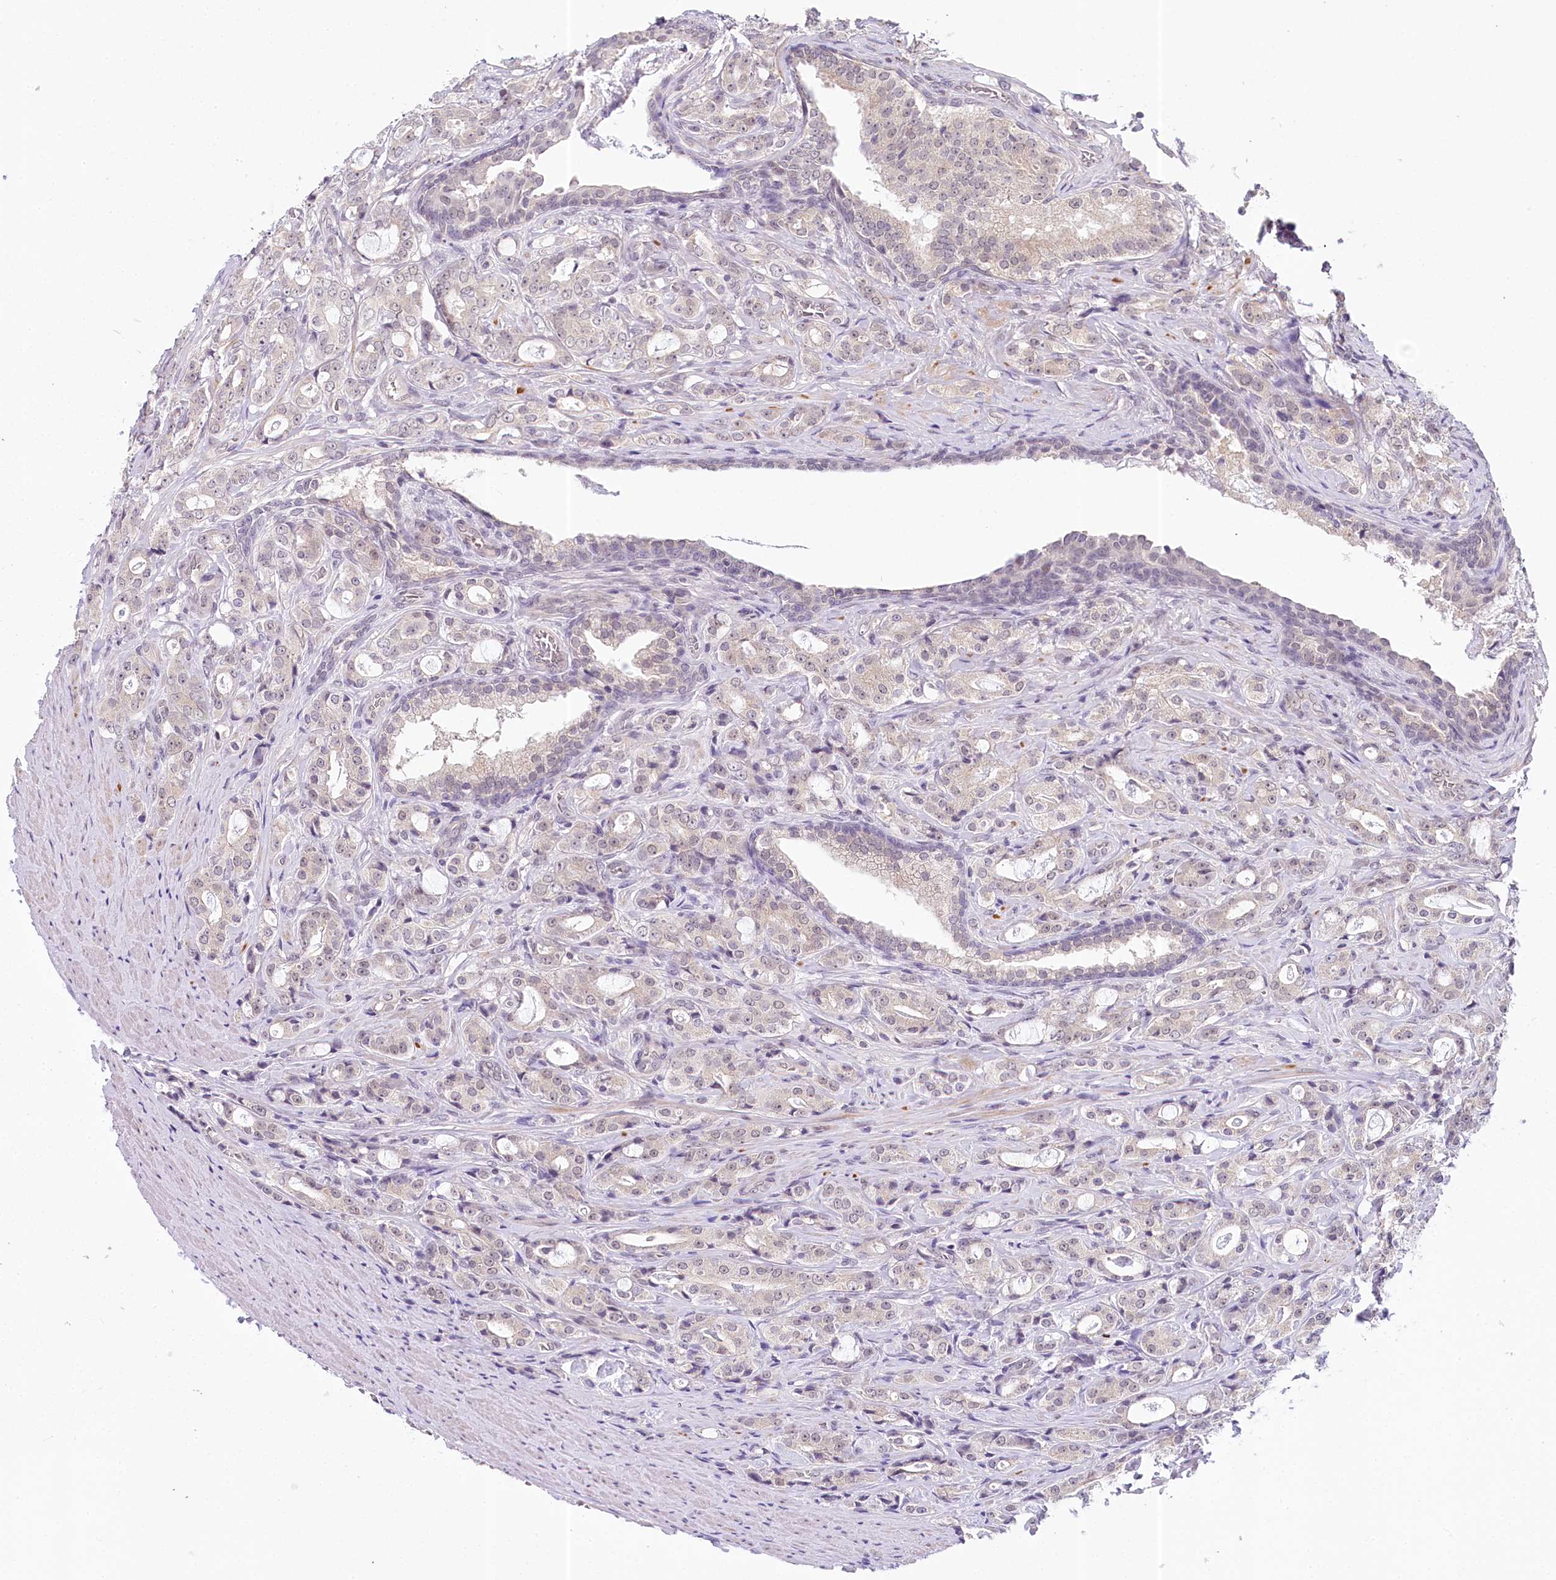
{"staining": {"intensity": "negative", "quantity": "none", "location": "none"}, "tissue": "prostate cancer", "cell_type": "Tumor cells", "image_type": "cancer", "snomed": [{"axis": "morphology", "description": "Adenocarcinoma, High grade"}, {"axis": "topography", "description": "Prostate"}], "caption": "This is an immunohistochemistry (IHC) photomicrograph of human prostate high-grade adenocarcinoma. There is no expression in tumor cells.", "gene": "AMTN", "patient": {"sex": "male", "age": 63}}